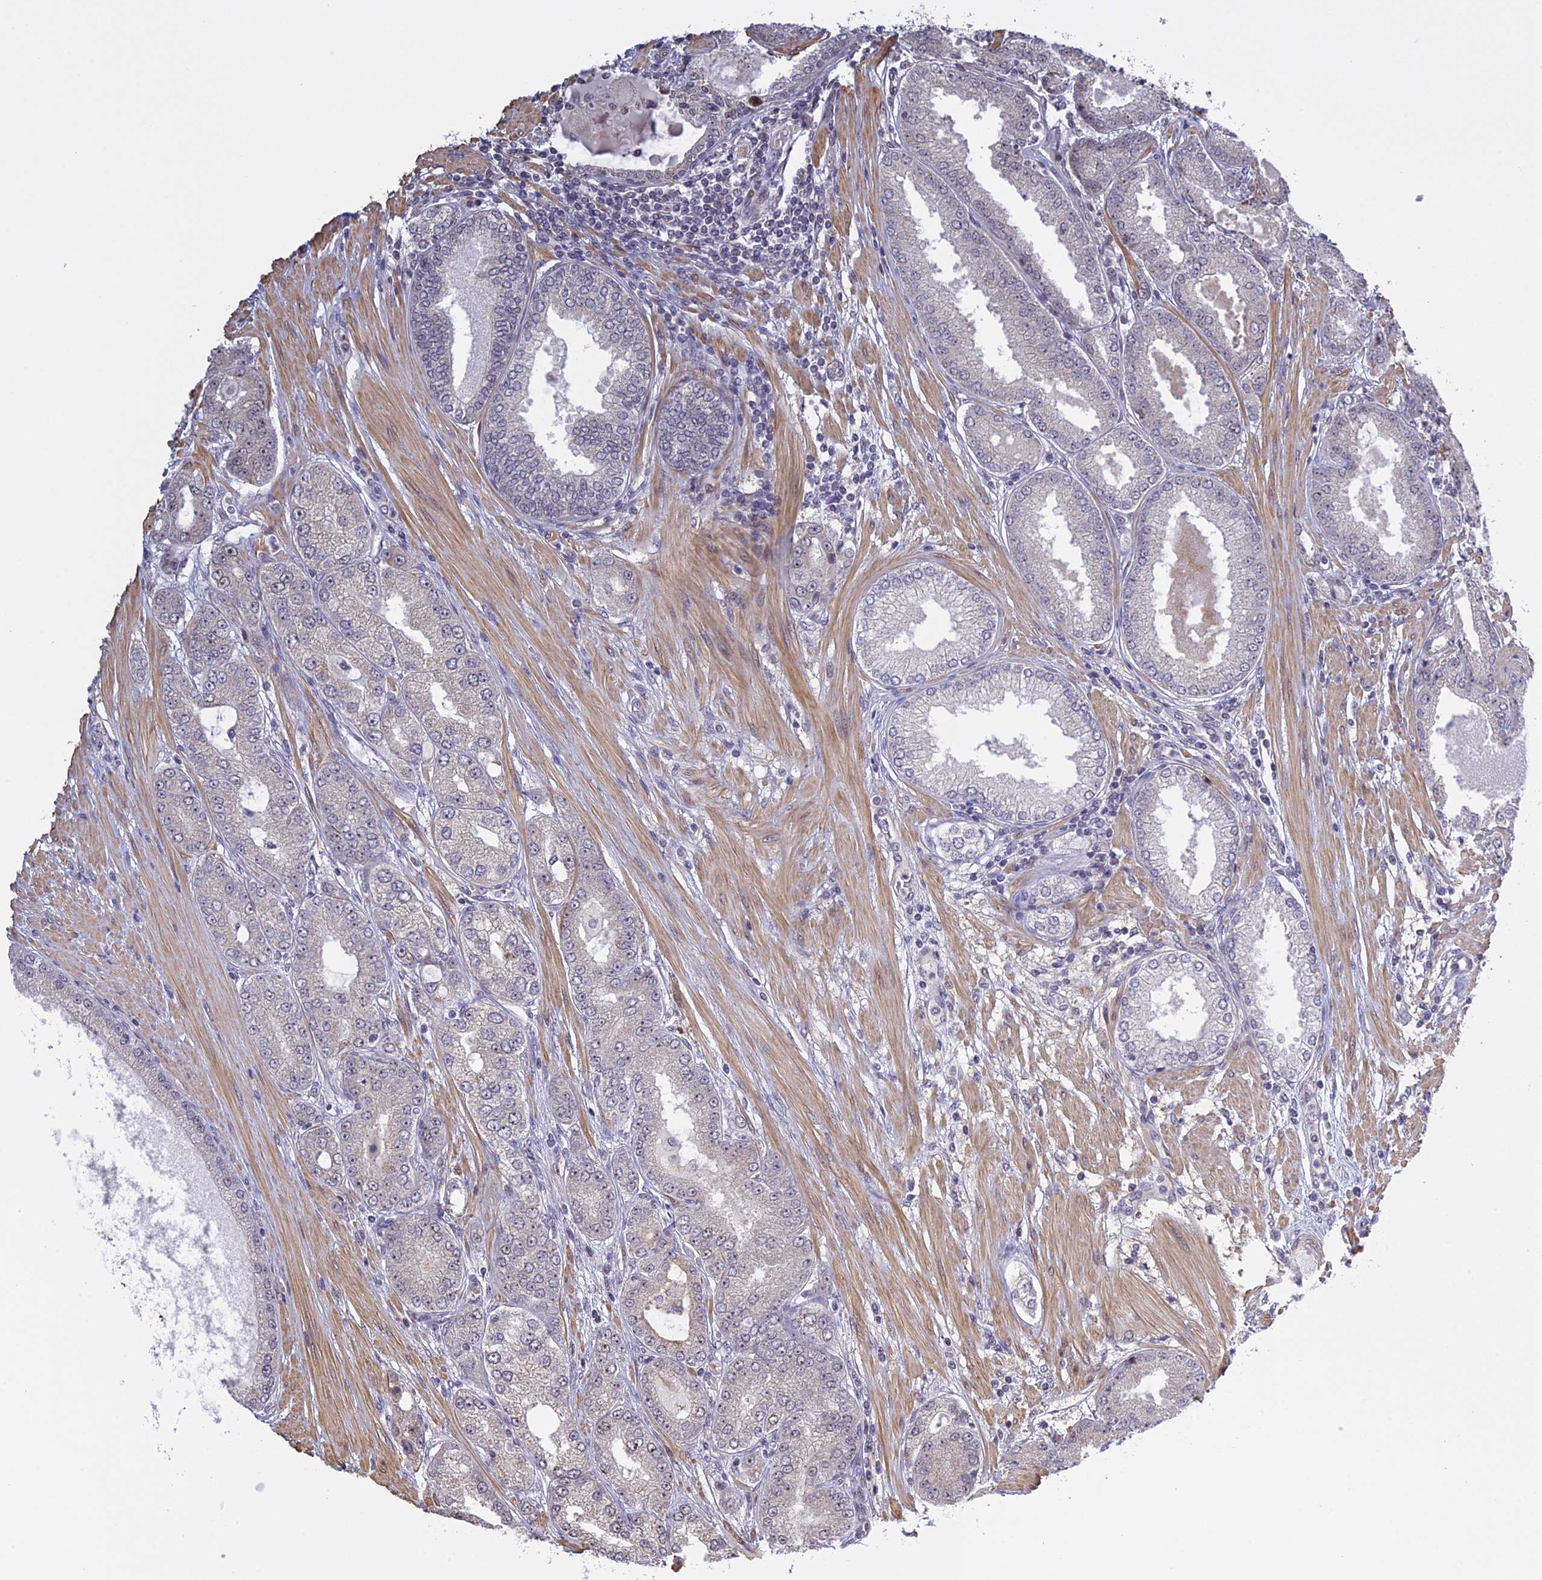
{"staining": {"intensity": "negative", "quantity": "none", "location": "none"}, "tissue": "prostate cancer", "cell_type": "Tumor cells", "image_type": "cancer", "snomed": [{"axis": "morphology", "description": "Adenocarcinoma, High grade"}, {"axis": "topography", "description": "Prostate"}], "caption": "There is no significant expression in tumor cells of high-grade adenocarcinoma (prostate).", "gene": "MGA", "patient": {"sex": "male", "age": 71}}